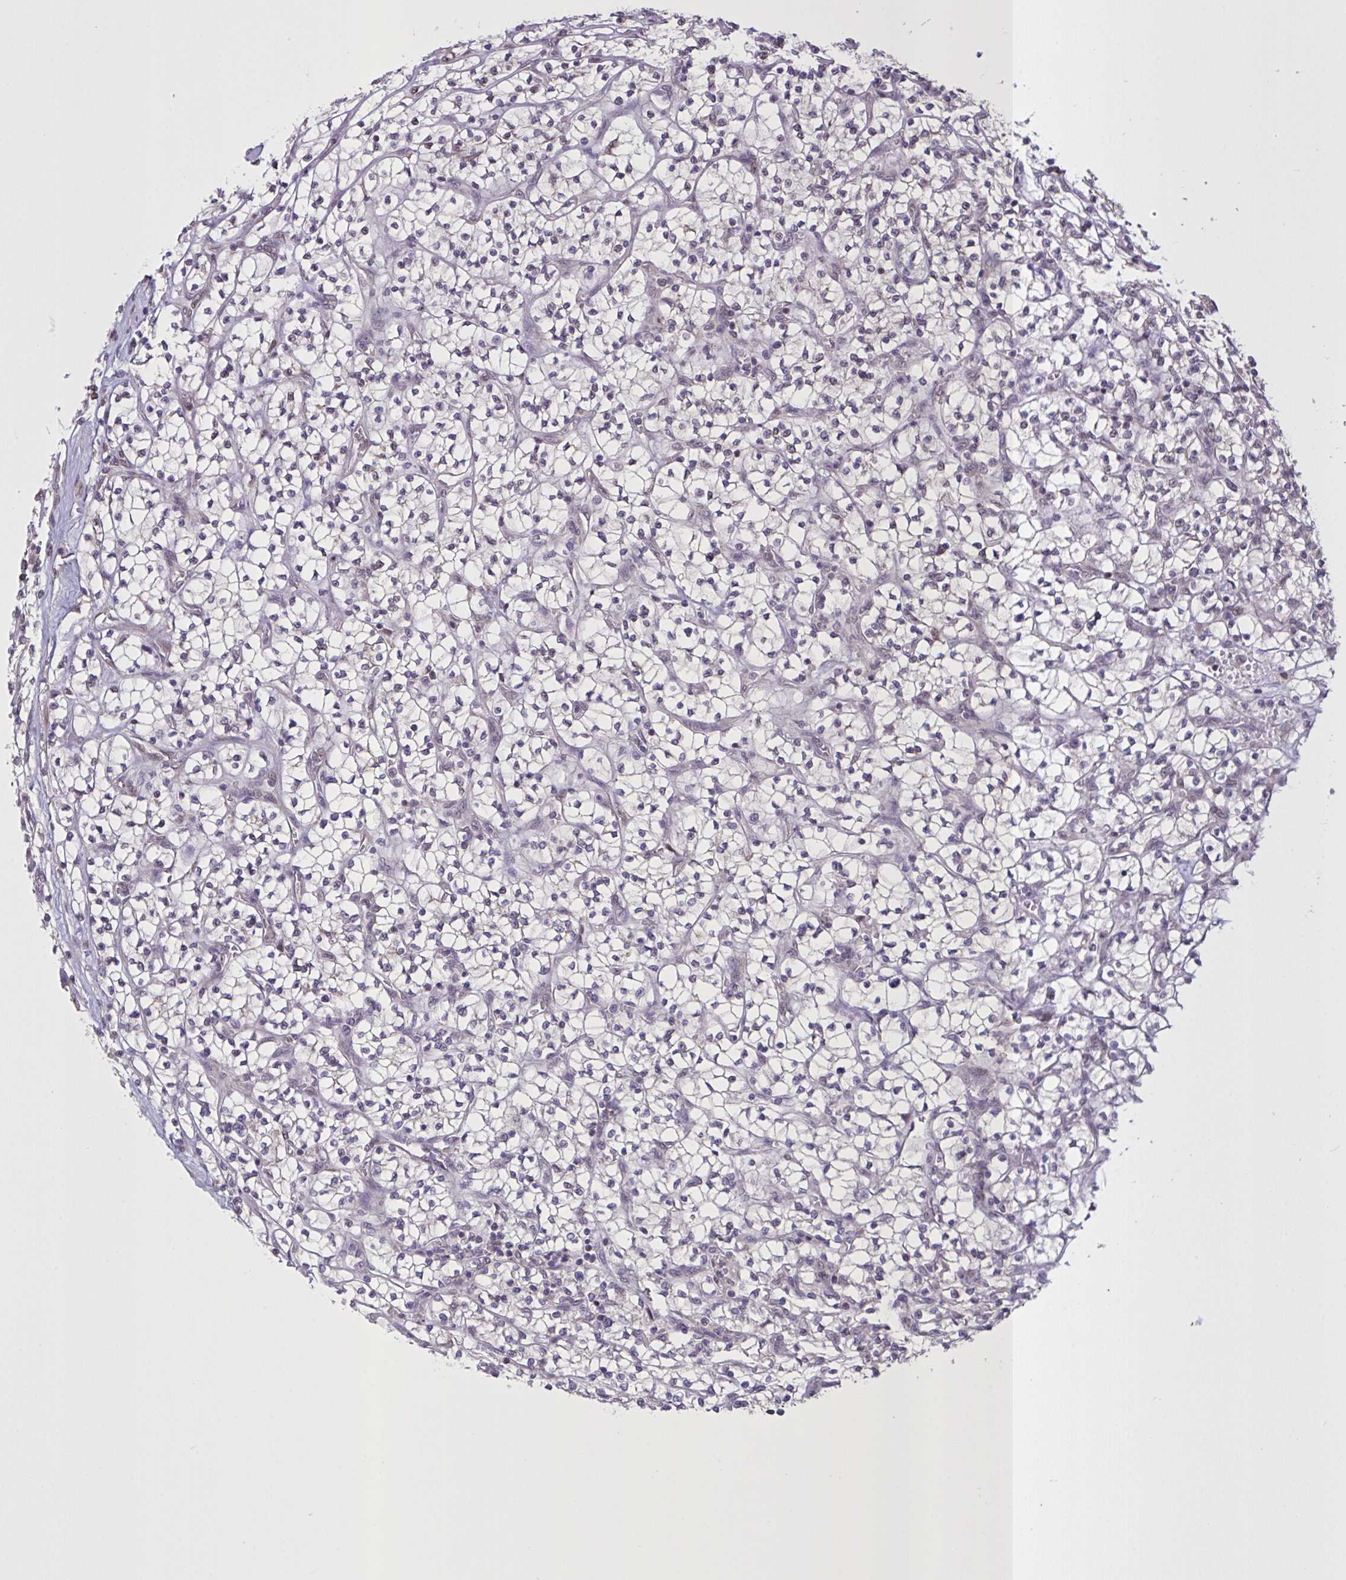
{"staining": {"intensity": "negative", "quantity": "none", "location": "none"}, "tissue": "renal cancer", "cell_type": "Tumor cells", "image_type": "cancer", "snomed": [{"axis": "morphology", "description": "Adenocarcinoma, NOS"}, {"axis": "topography", "description": "Kidney"}], "caption": "This is an immunohistochemistry micrograph of human renal cancer (adenocarcinoma). There is no staining in tumor cells.", "gene": "MRGPRX2", "patient": {"sex": "female", "age": 64}}